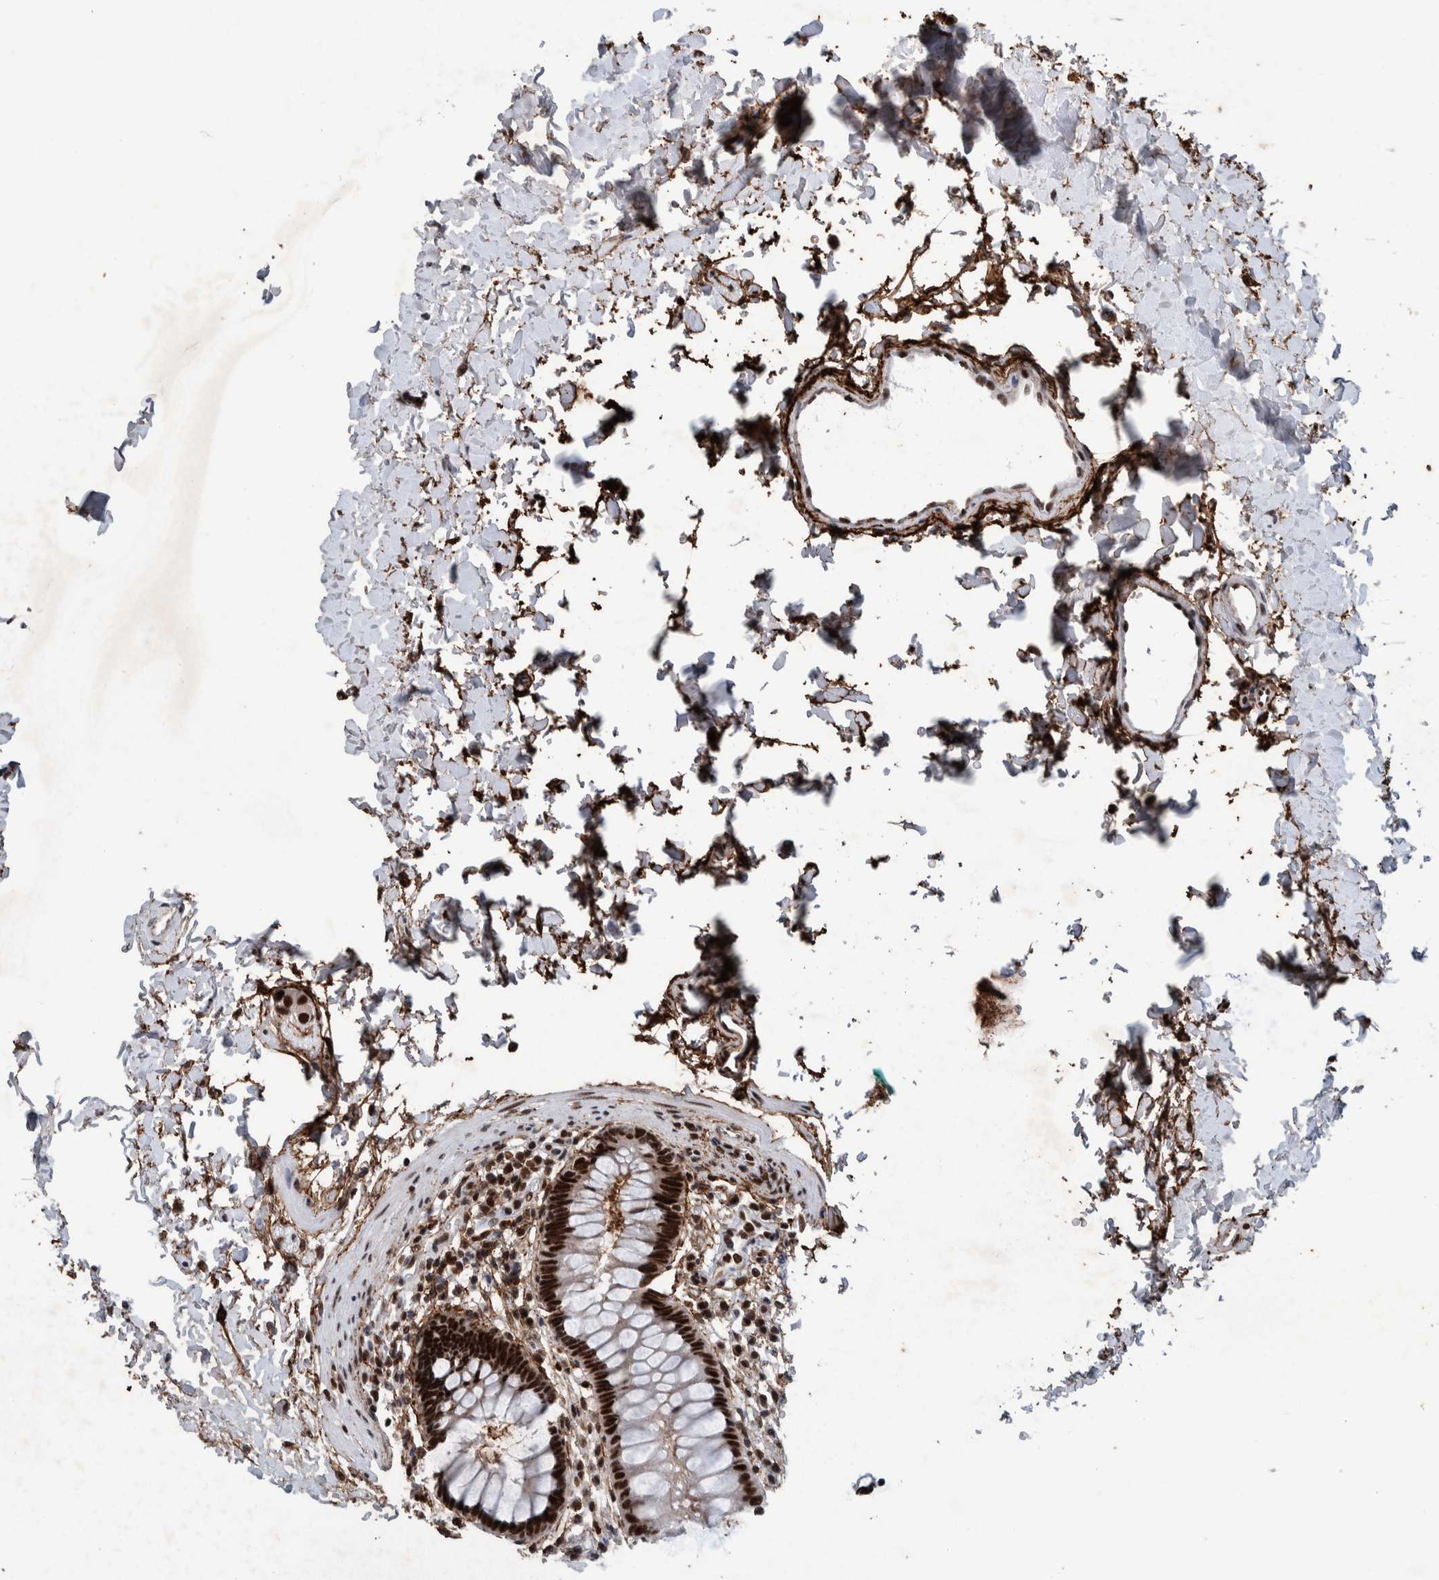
{"staining": {"intensity": "strong", "quantity": ">75%", "location": "nuclear"}, "tissue": "rectum", "cell_type": "Glandular cells", "image_type": "normal", "snomed": [{"axis": "morphology", "description": "Normal tissue, NOS"}, {"axis": "topography", "description": "Rectum"}], "caption": "Immunohistochemical staining of normal human rectum displays high levels of strong nuclear positivity in about >75% of glandular cells.", "gene": "TAF10", "patient": {"sex": "female", "age": 24}}